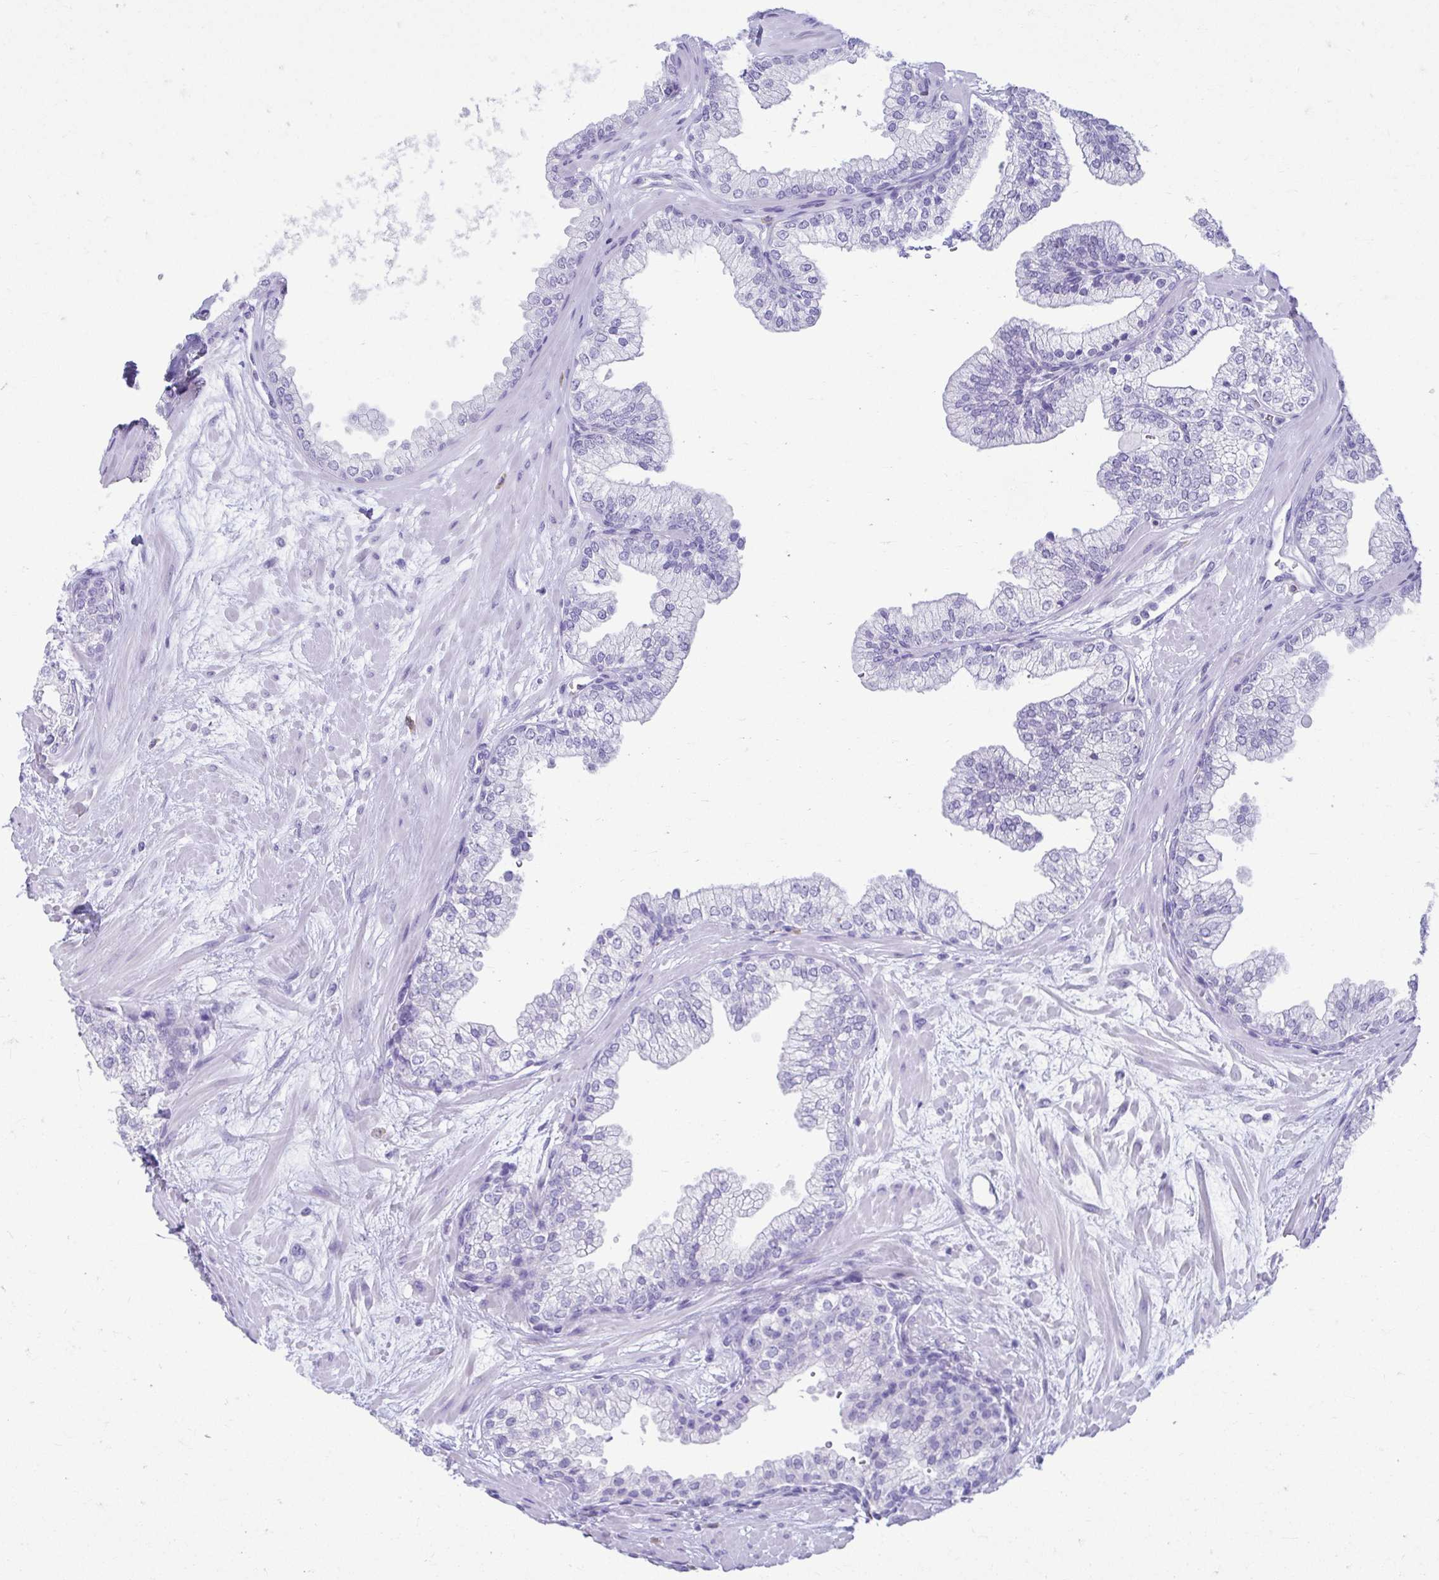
{"staining": {"intensity": "negative", "quantity": "none", "location": "none"}, "tissue": "prostate", "cell_type": "Glandular cells", "image_type": "normal", "snomed": [{"axis": "morphology", "description": "Normal tissue, NOS"}, {"axis": "topography", "description": "Prostate"}, {"axis": "topography", "description": "Peripheral nerve tissue"}], "caption": "High magnification brightfield microscopy of benign prostate stained with DAB (3,3'-diaminobenzidine) (brown) and counterstained with hematoxylin (blue): glandular cells show no significant staining.", "gene": "ATP4B", "patient": {"sex": "male", "age": 61}}